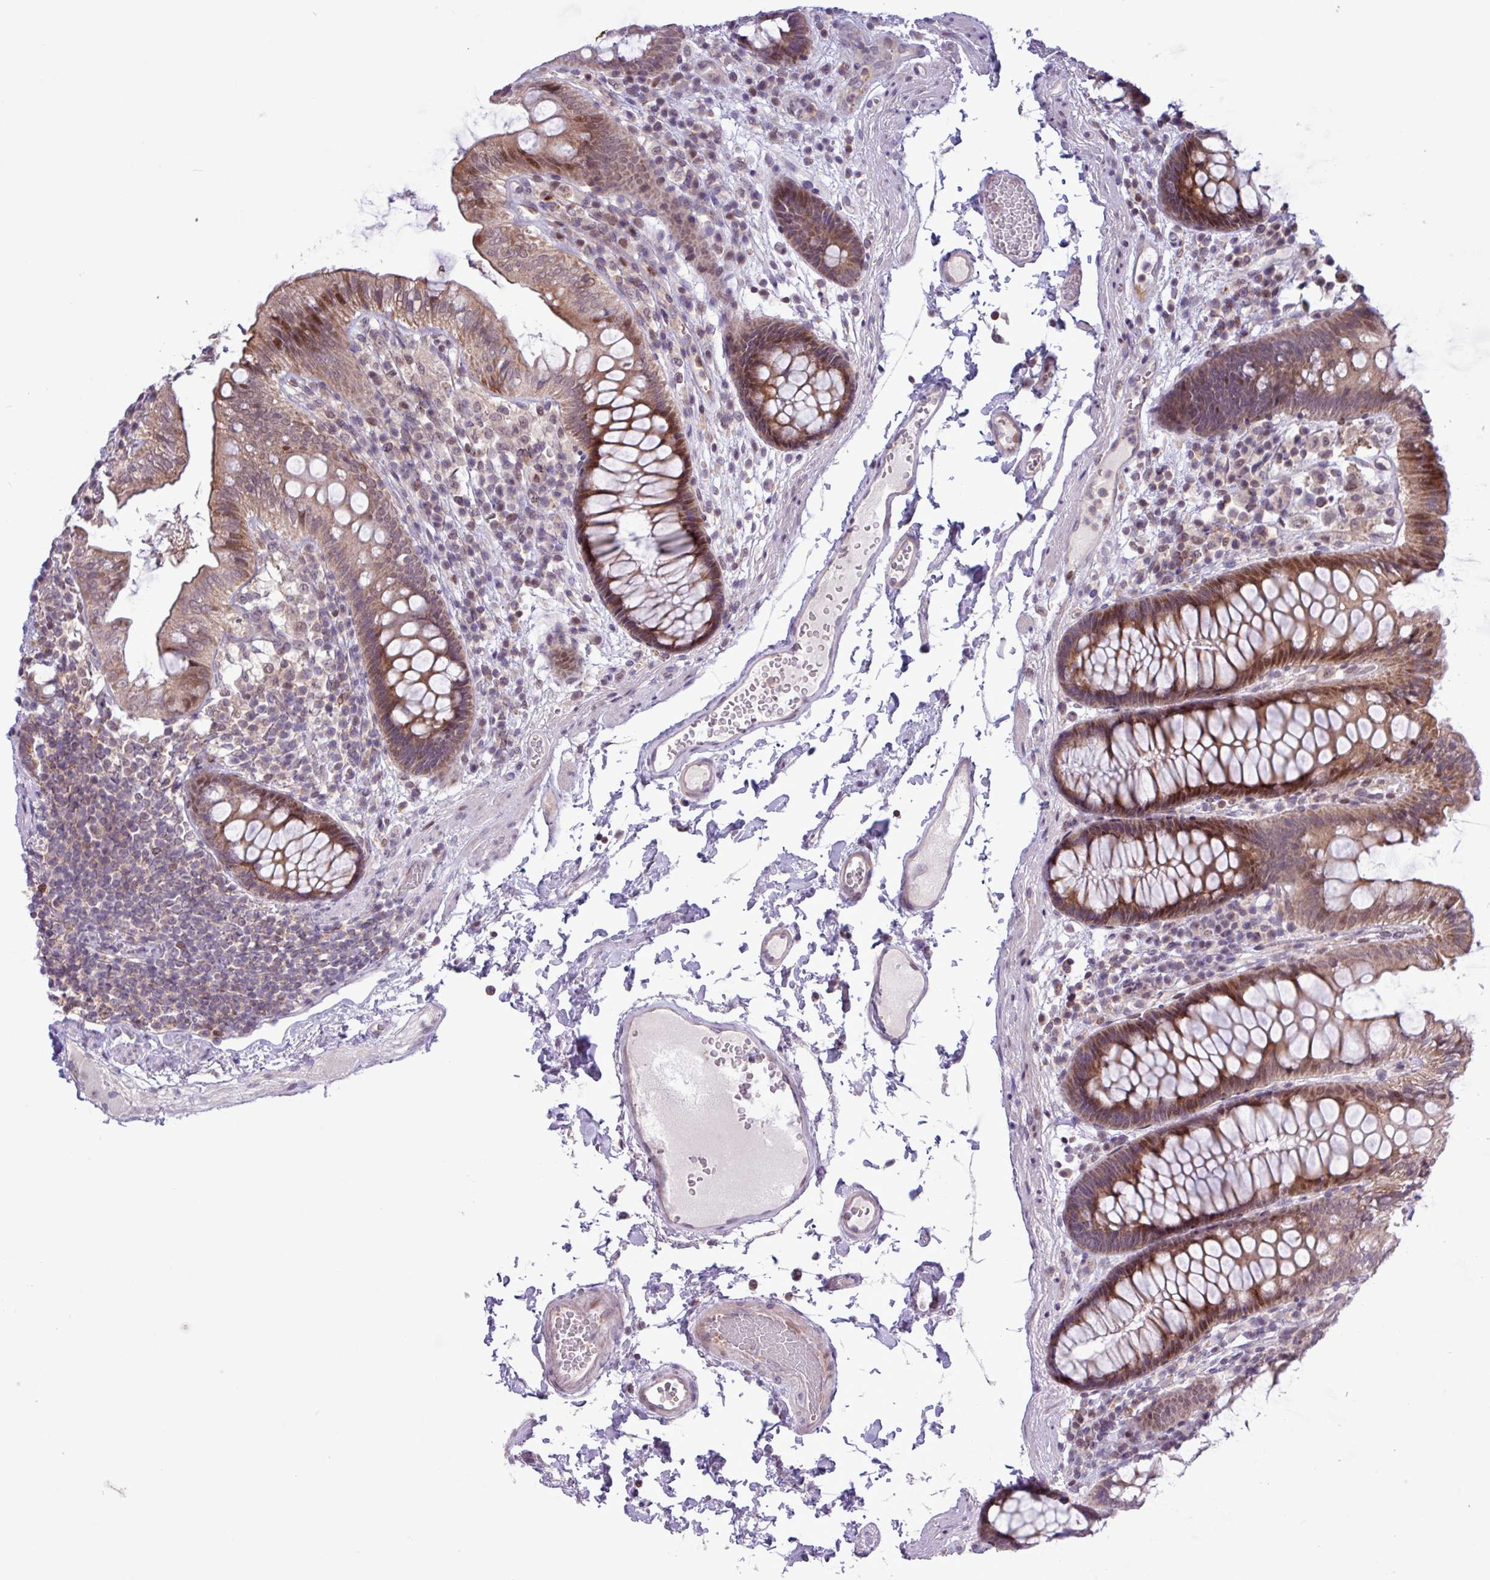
{"staining": {"intensity": "weak", "quantity": "25%-75%", "location": "cytoplasmic/membranous"}, "tissue": "colon", "cell_type": "Endothelial cells", "image_type": "normal", "snomed": [{"axis": "morphology", "description": "Normal tissue, NOS"}, {"axis": "topography", "description": "Colon"}], "caption": "Colon stained with IHC displays weak cytoplasmic/membranous expression in approximately 25%-75% of endothelial cells.", "gene": "RTL3", "patient": {"sex": "male", "age": 84}}